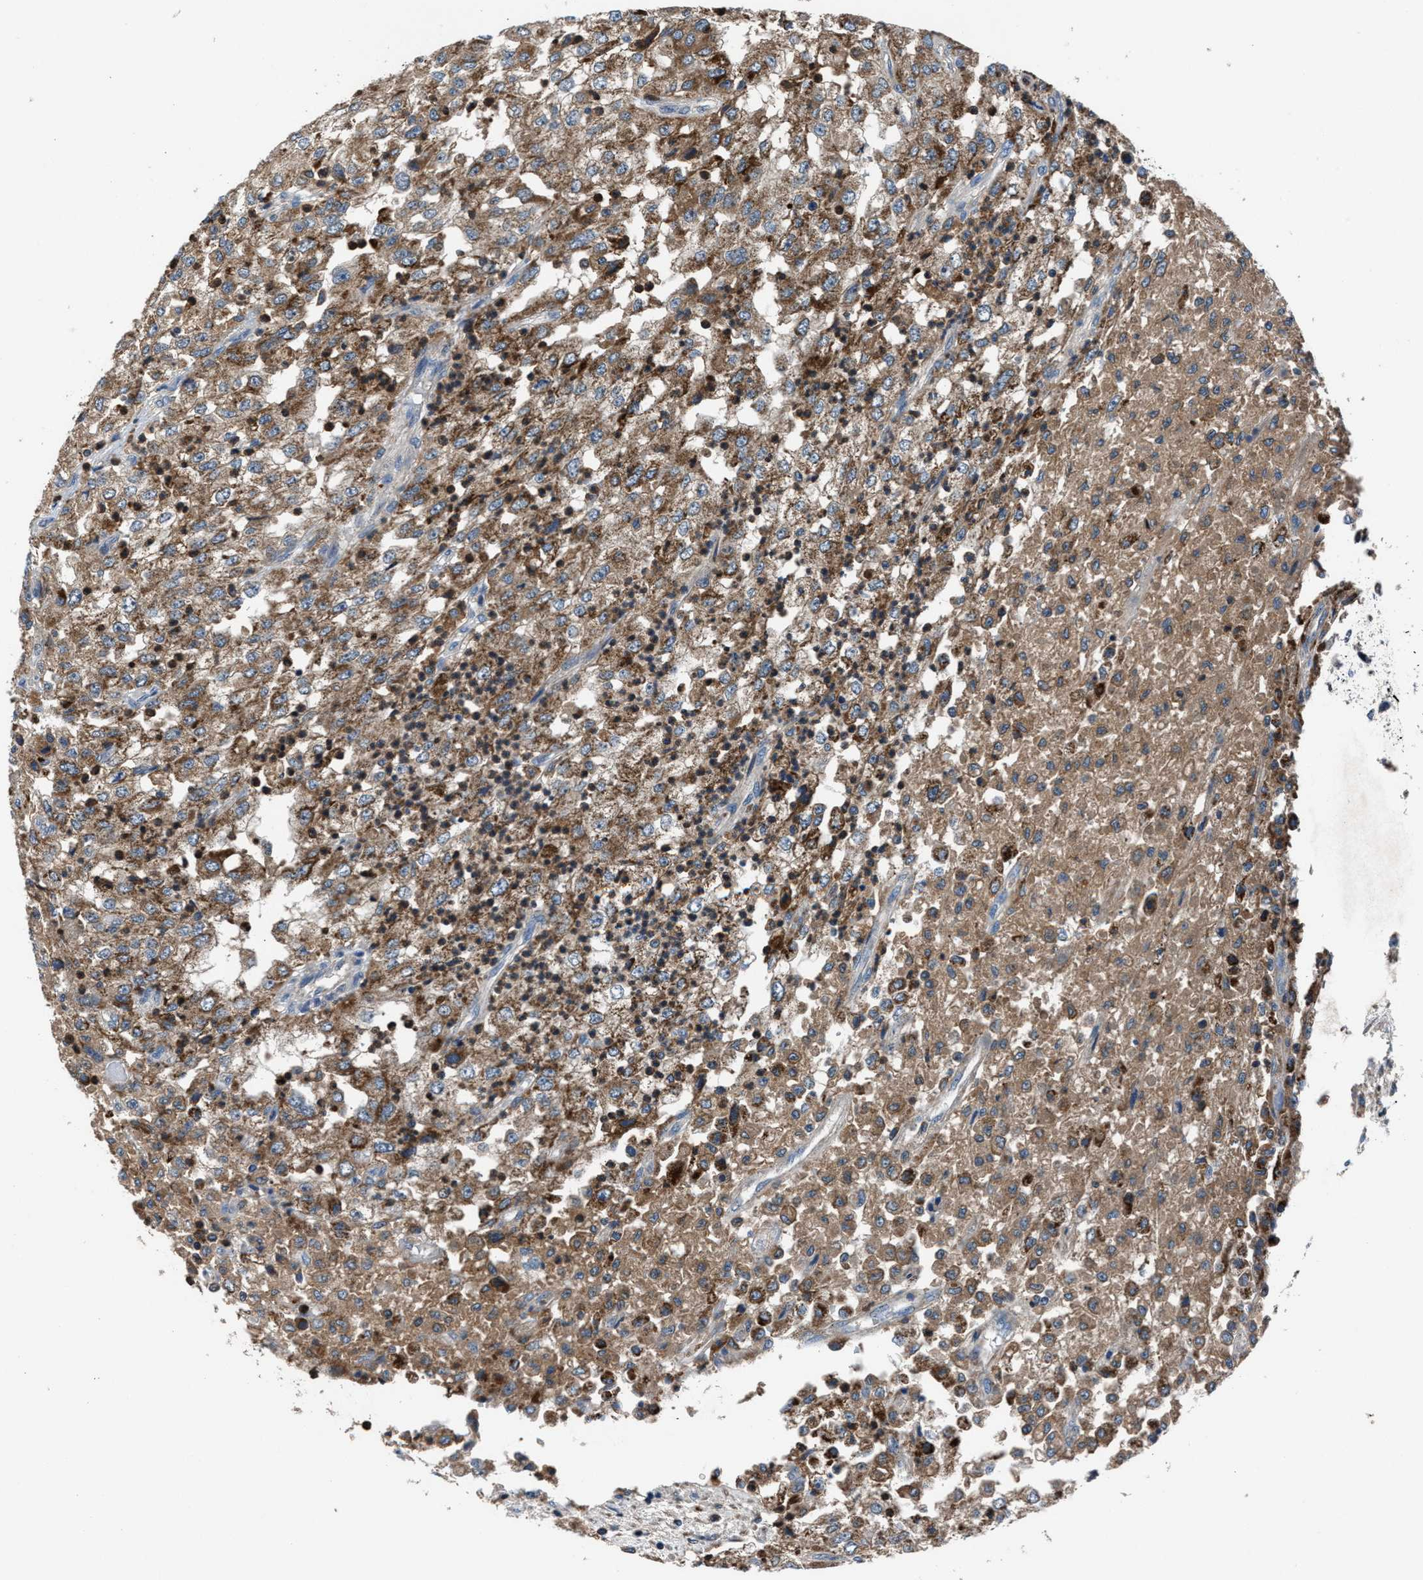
{"staining": {"intensity": "moderate", "quantity": ">75%", "location": "cytoplasmic/membranous"}, "tissue": "renal cancer", "cell_type": "Tumor cells", "image_type": "cancer", "snomed": [{"axis": "morphology", "description": "Adenocarcinoma, NOS"}, {"axis": "topography", "description": "Kidney"}], "caption": "About >75% of tumor cells in human renal adenocarcinoma show moderate cytoplasmic/membranous protein expression as visualized by brown immunohistochemical staining.", "gene": "FAM221A", "patient": {"sex": "female", "age": 54}}